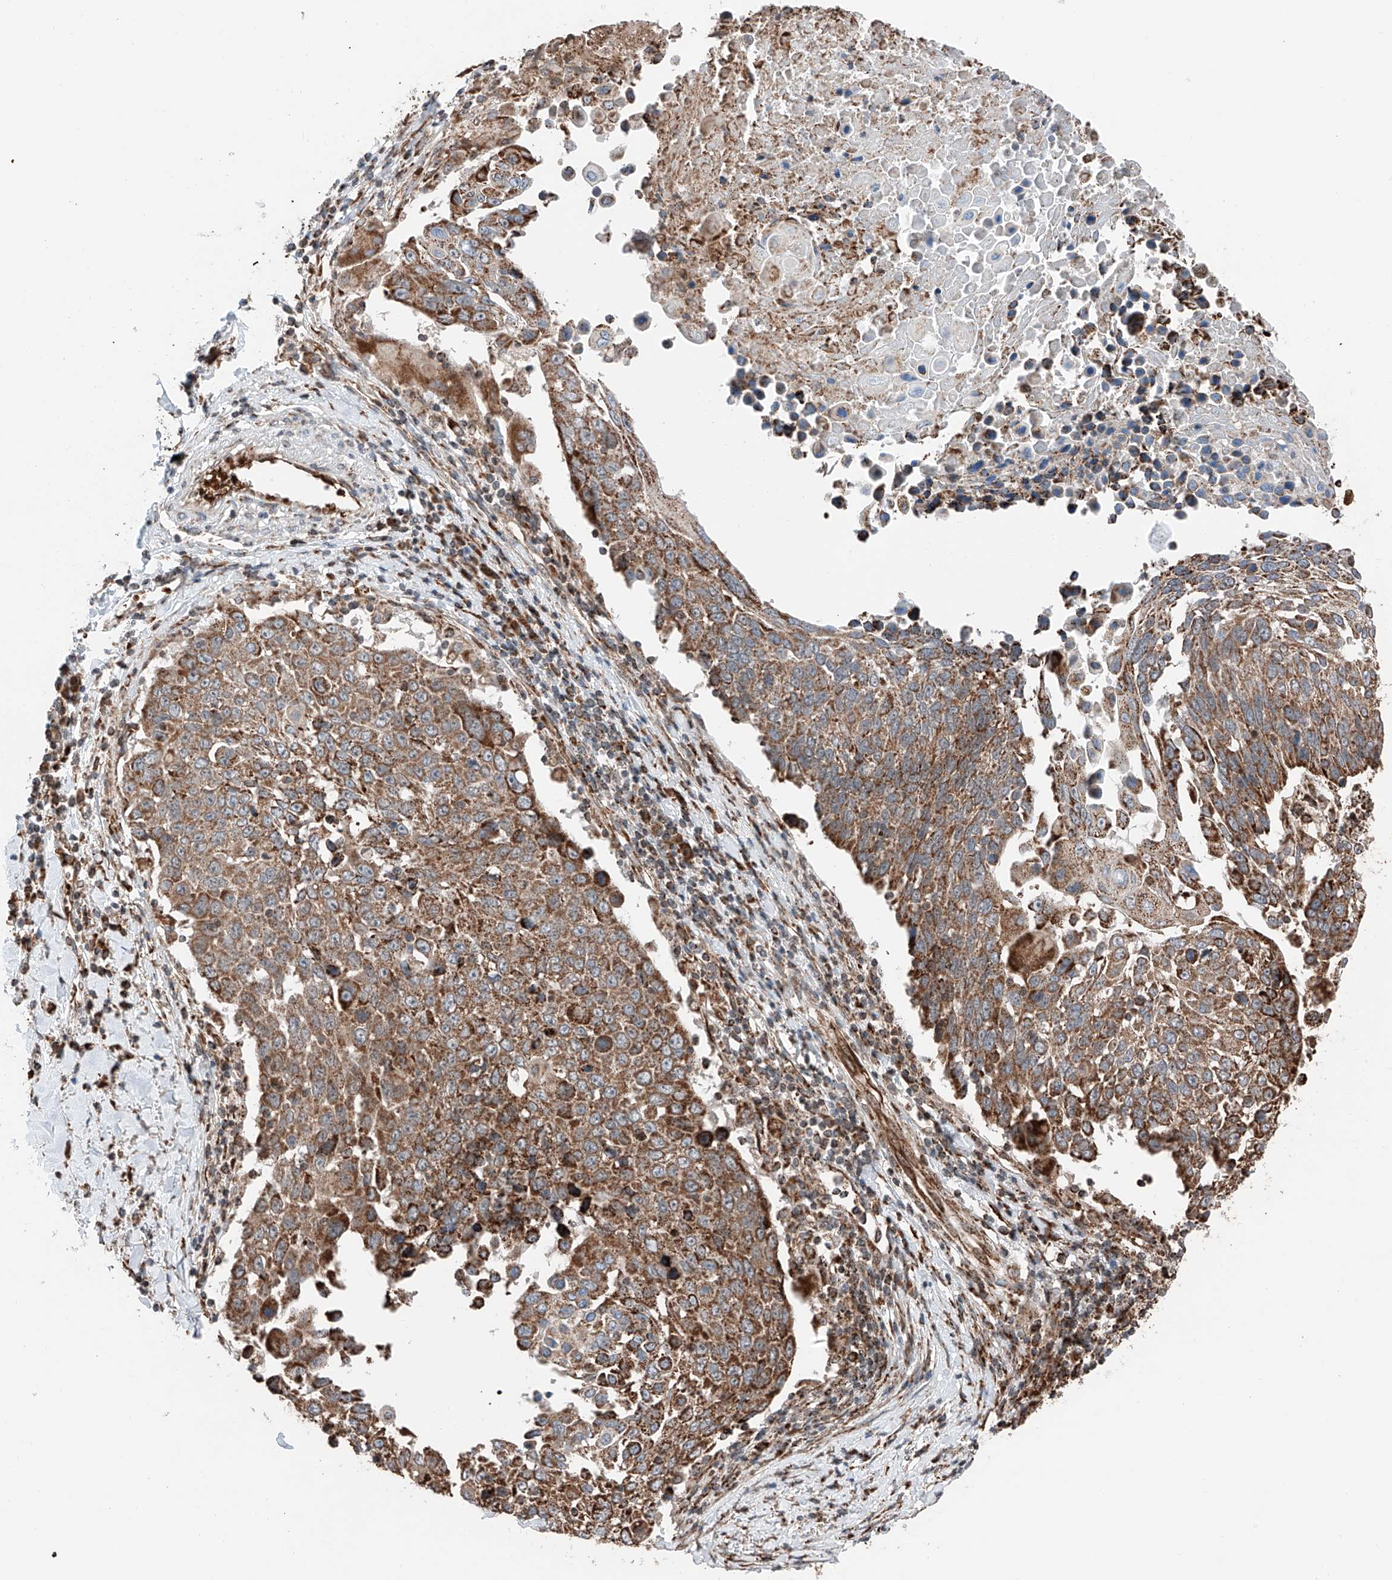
{"staining": {"intensity": "moderate", "quantity": ">75%", "location": "cytoplasmic/membranous"}, "tissue": "lung cancer", "cell_type": "Tumor cells", "image_type": "cancer", "snomed": [{"axis": "morphology", "description": "Squamous cell carcinoma, NOS"}, {"axis": "topography", "description": "Lung"}], "caption": "This is an image of immunohistochemistry staining of lung cancer, which shows moderate staining in the cytoplasmic/membranous of tumor cells.", "gene": "ZSCAN29", "patient": {"sex": "male", "age": 66}}